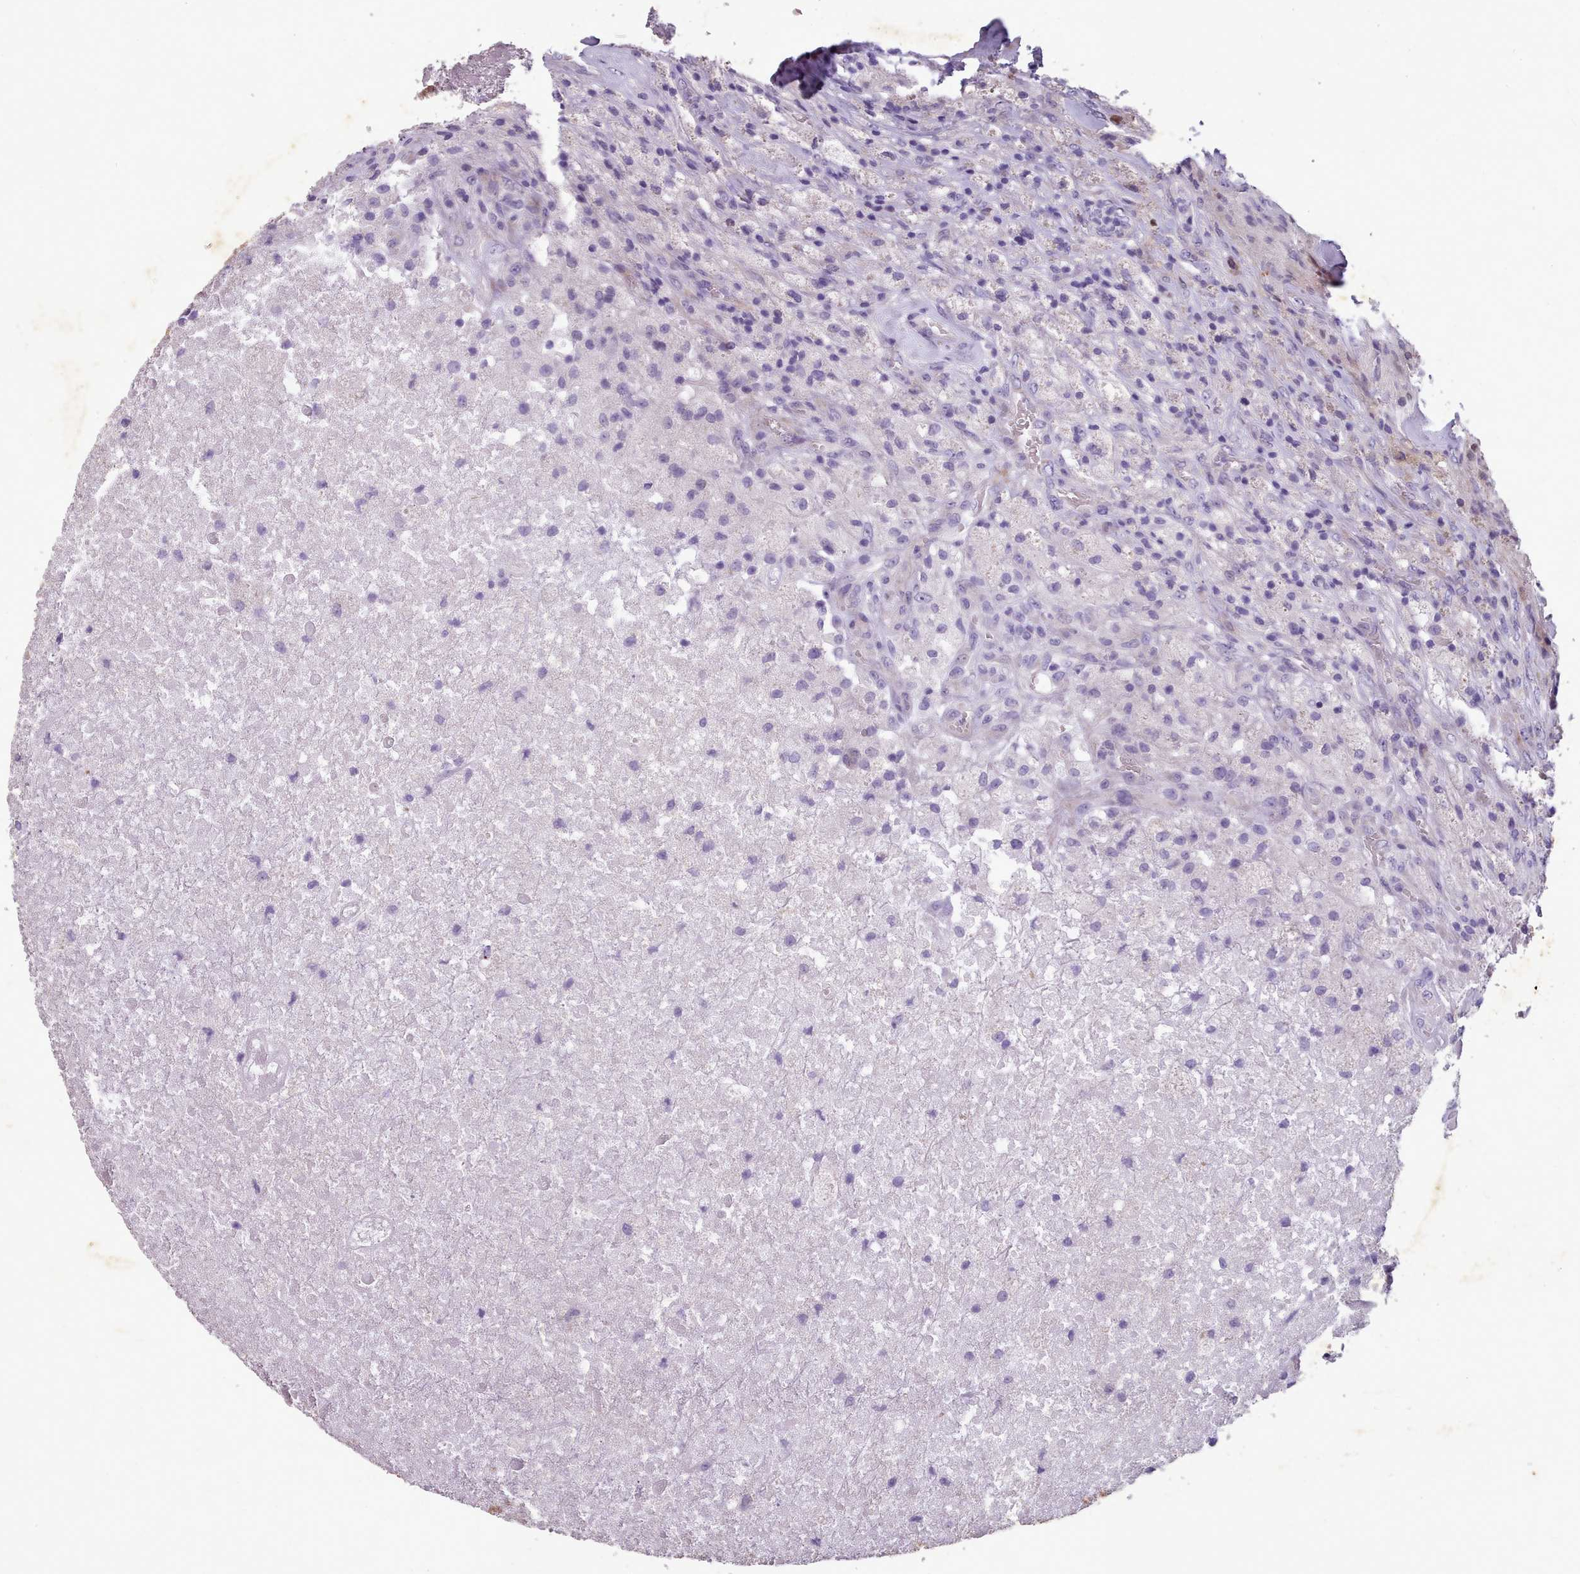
{"staining": {"intensity": "negative", "quantity": "none", "location": "none"}, "tissue": "glioma", "cell_type": "Tumor cells", "image_type": "cancer", "snomed": [{"axis": "morphology", "description": "Glioma, malignant, High grade"}, {"axis": "topography", "description": "Brain"}], "caption": "The micrograph exhibits no significant positivity in tumor cells of glioma.", "gene": "KCNT2", "patient": {"sex": "male", "age": 69}}